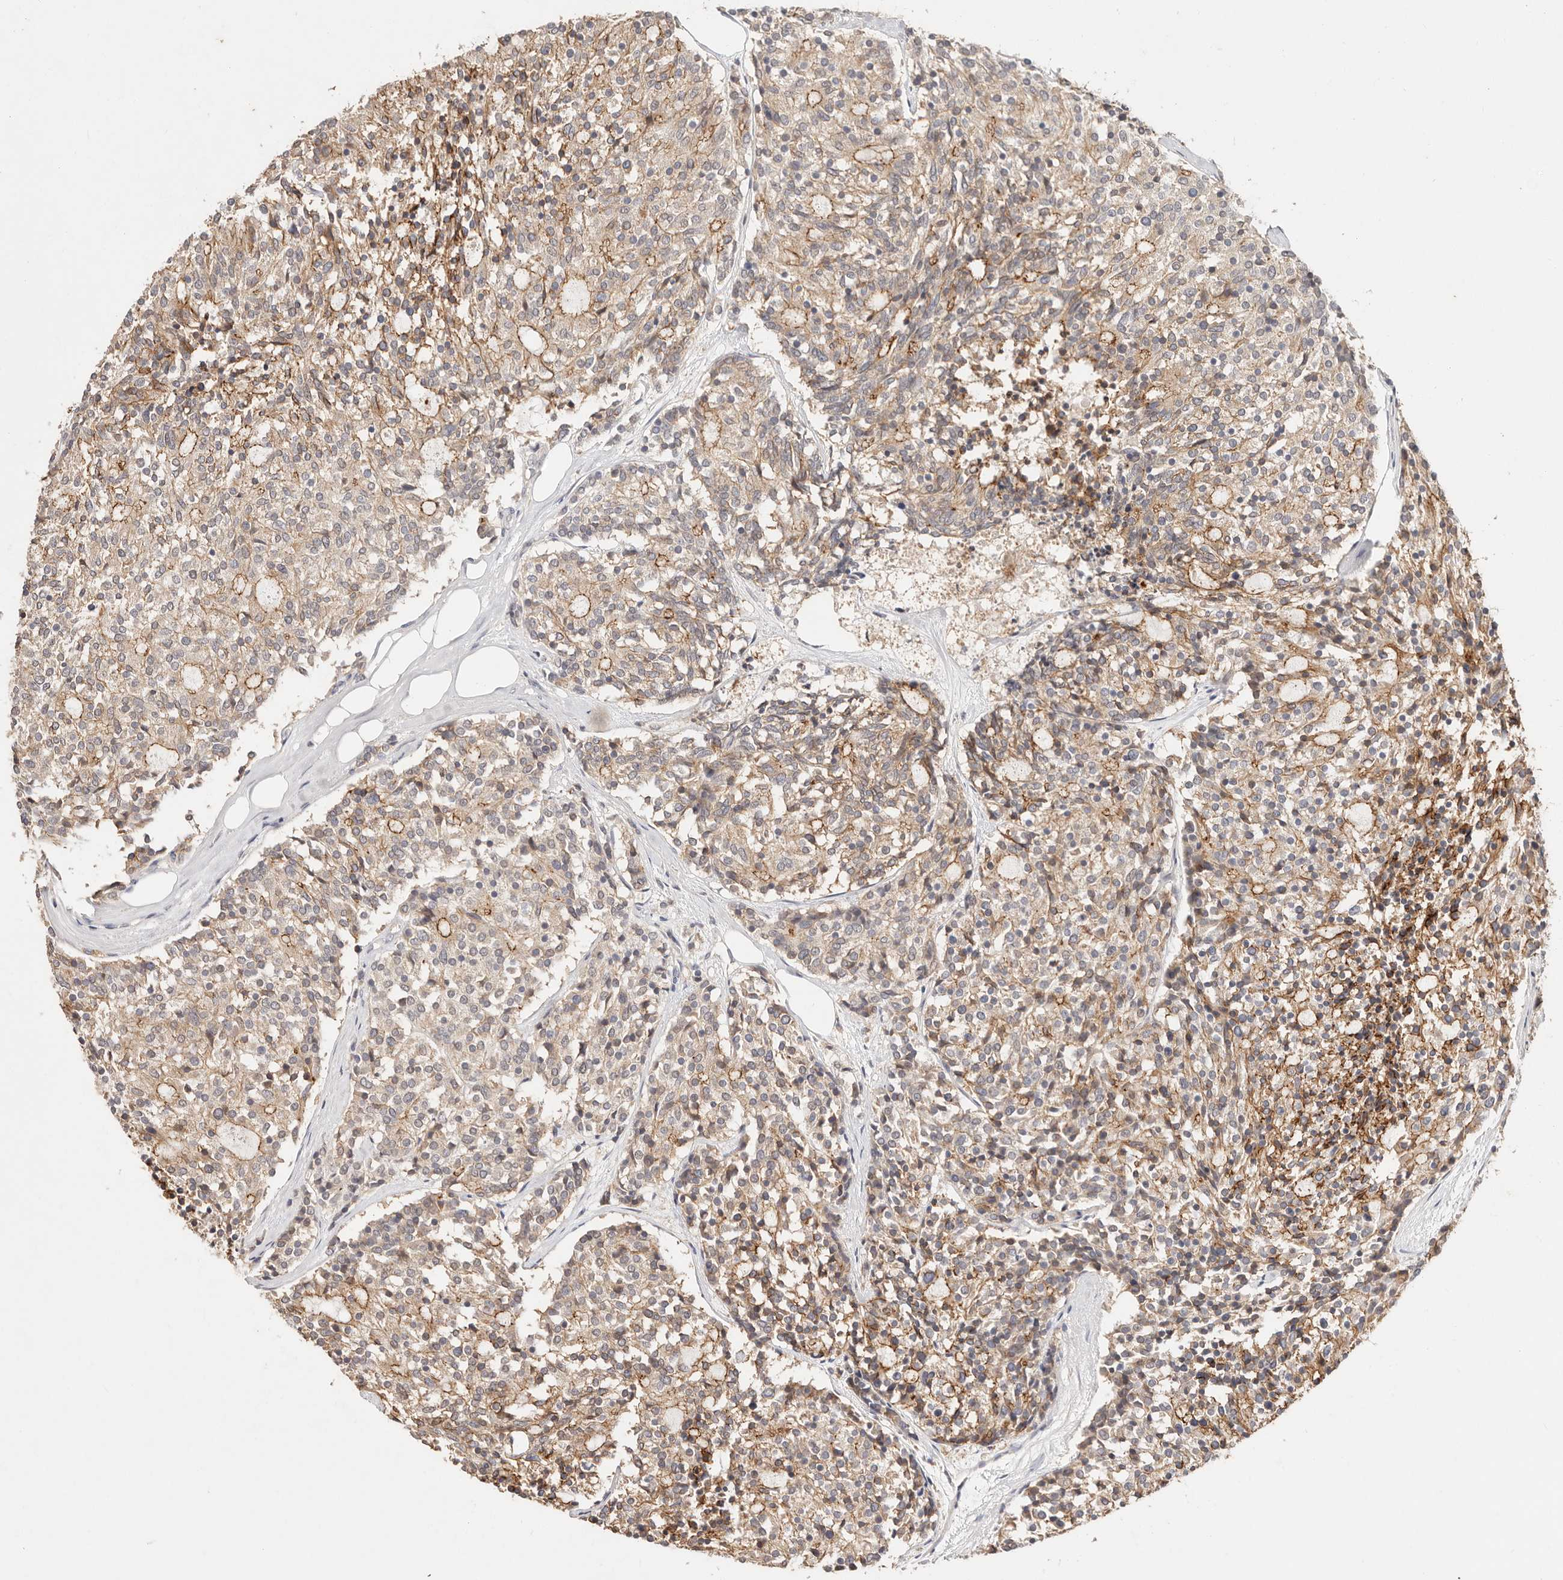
{"staining": {"intensity": "moderate", "quantity": "25%-75%", "location": "cytoplasmic/membranous"}, "tissue": "carcinoid", "cell_type": "Tumor cells", "image_type": "cancer", "snomed": [{"axis": "morphology", "description": "Carcinoid, malignant, NOS"}, {"axis": "topography", "description": "Pancreas"}], "caption": "There is medium levels of moderate cytoplasmic/membranous positivity in tumor cells of carcinoid (malignant), as demonstrated by immunohistochemical staining (brown color).", "gene": "CXADR", "patient": {"sex": "female", "age": 54}}